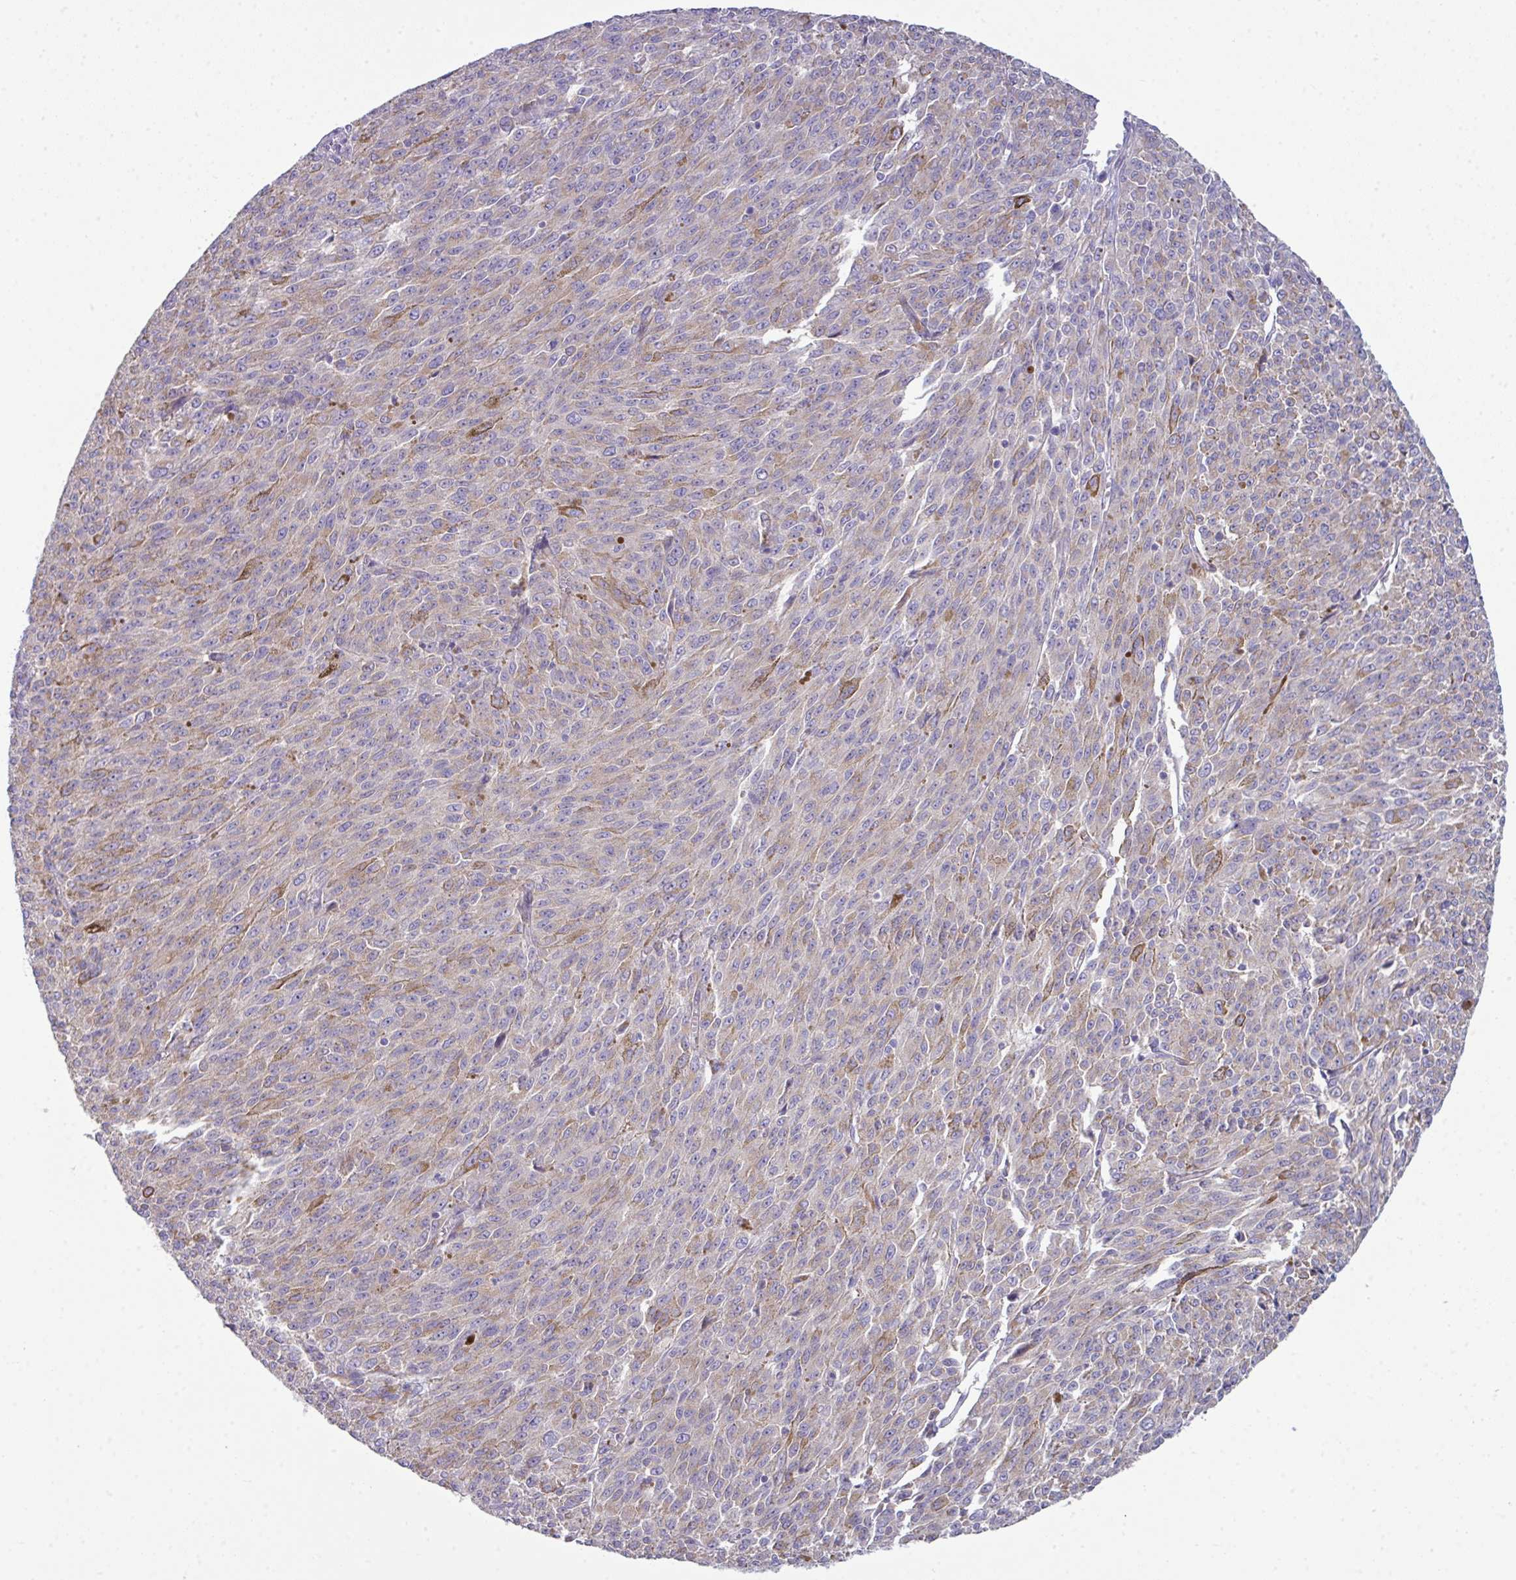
{"staining": {"intensity": "negative", "quantity": "none", "location": "none"}, "tissue": "melanoma", "cell_type": "Tumor cells", "image_type": "cancer", "snomed": [{"axis": "morphology", "description": "Malignant melanoma, NOS"}, {"axis": "topography", "description": "Skin"}], "caption": "A histopathology image of melanoma stained for a protein demonstrates no brown staining in tumor cells. (Brightfield microscopy of DAB (3,3'-diaminobenzidine) immunohistochemistry at high magnification).", "gene": "ABCC5", "patient": {"sex": "female", "age": 52}}